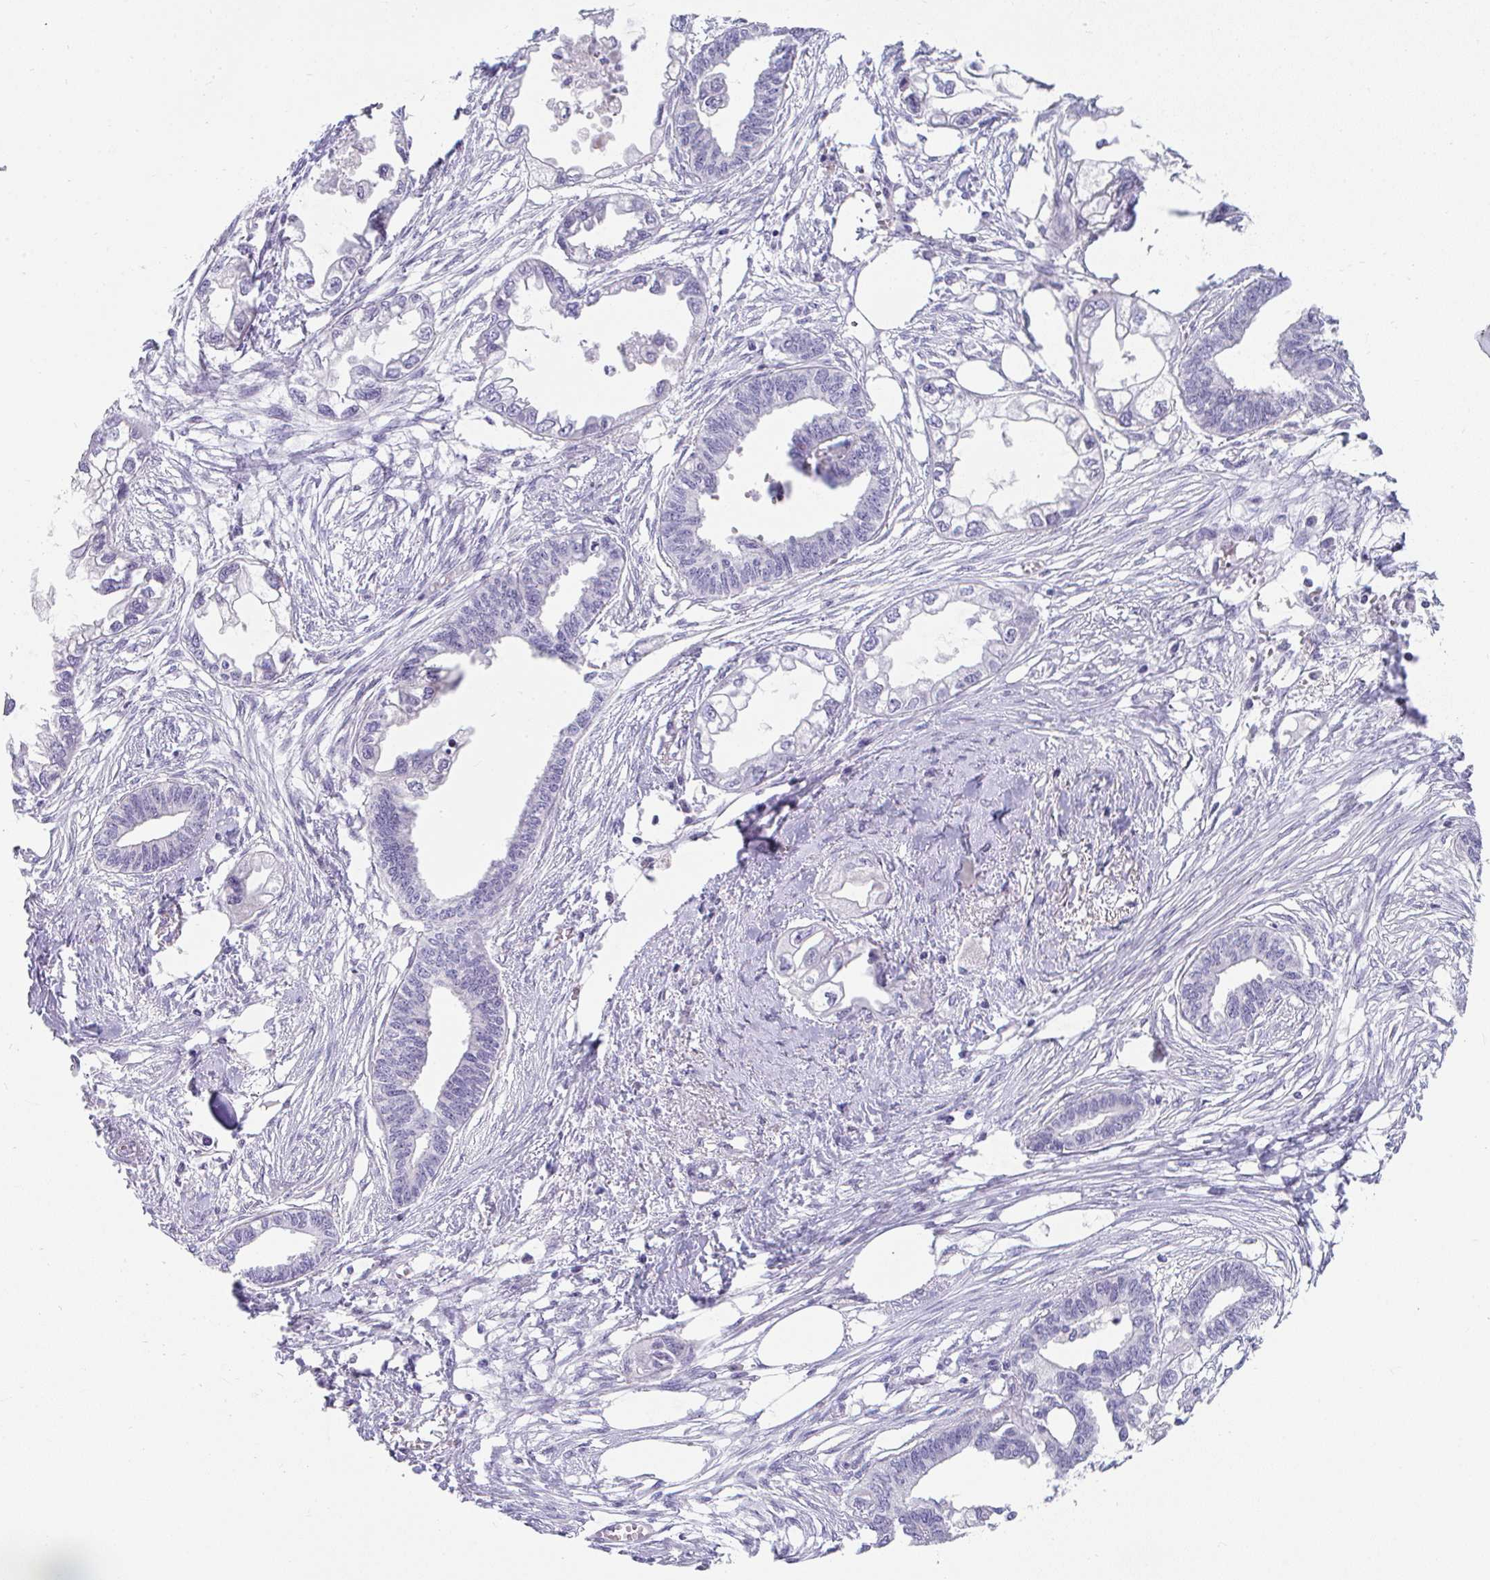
{"staining": {"intensity": "negative", "quantity": "none", "location": "none"}, "tissue": "endometrial cancer", "cell_type": "Tumor cells", "image_type": "cancer", "snomed": [{"axis": "morphology", "description": "Adenocarcinoma, NOS"}, {"axis": "morphology", "description": "Adenocarcinoma, metastatic, NOS"}, {"axis": "topography", "description": "Adipose tissue"}, {"axis": "topography", "description": "Endometrium"}], "caption": "IHC image of metastatic adenocarcinoma (endometrial) stained for a protein (brown), which exhibits no positivity in tumor cells. The staining is performed using DAB brown chromogen with nuclei counter-stained in using hematoxylin.", "gene": "TTC30B", "patient": {"sex": "female", "age": 67}}